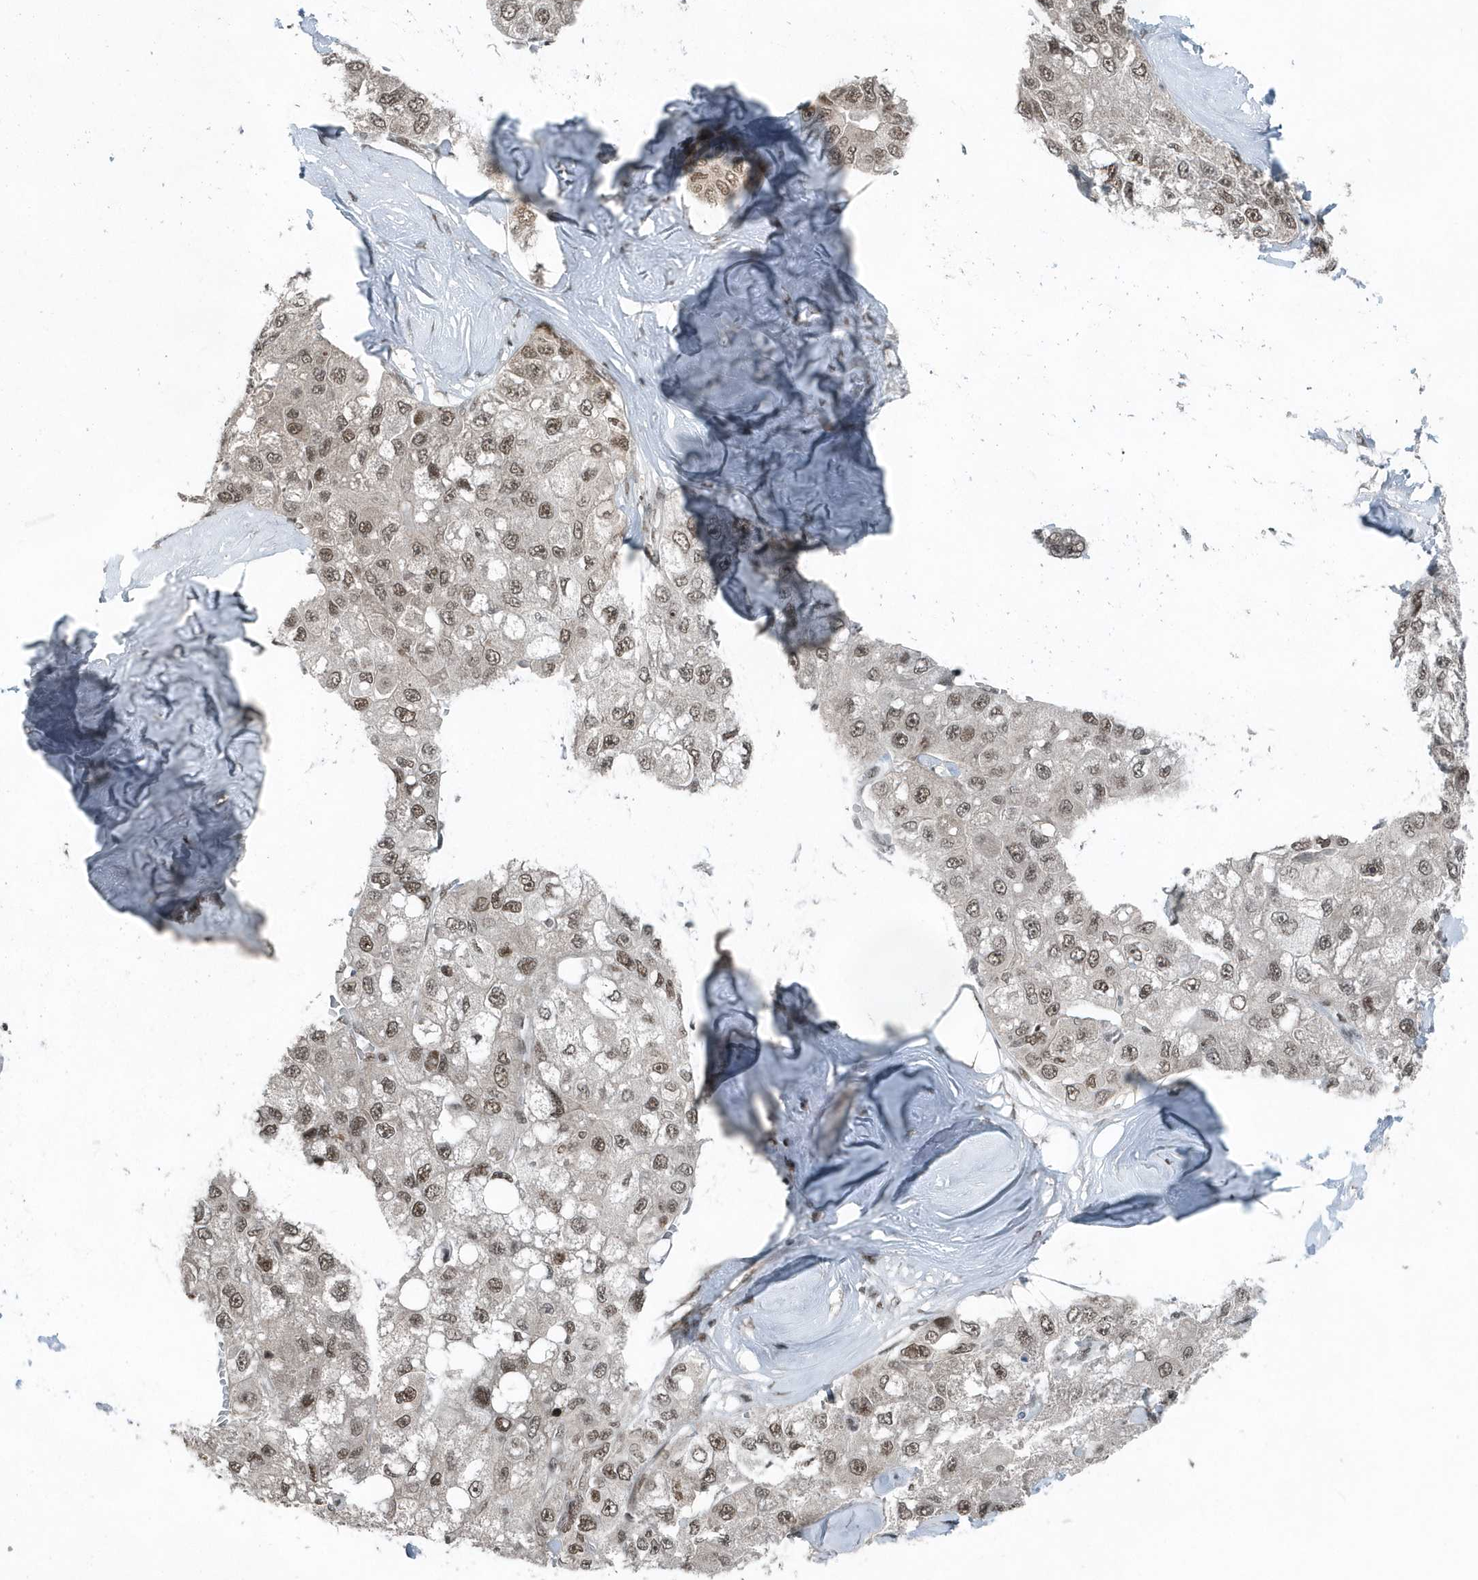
{"staining": {"intensity": "moderate", "quantity": ">75%", "location": "nuclear"}, "tissue": "liver cancer", "cell_type": "Tumor cells", "image_type": "cancer", "snomed": [{"axis": "morphology", "description": "Carcinoma, Hepatocellular, NOS"}, {"axis": "topography", "description": "Liver"}], "caption": "IHC of liver cancer demonstrates medium levels of moderate nuclear expression in about >75% of tumor cells. The staining was performed using DAB (3,3'-diaminobenzidine) to visualize the protein expression in brown, while the nuclei were stained in blue with hematoxylin (Magnification: 20x).", "gene": "YTHDC1", "patient": {"sex": "male", "age": 80}}